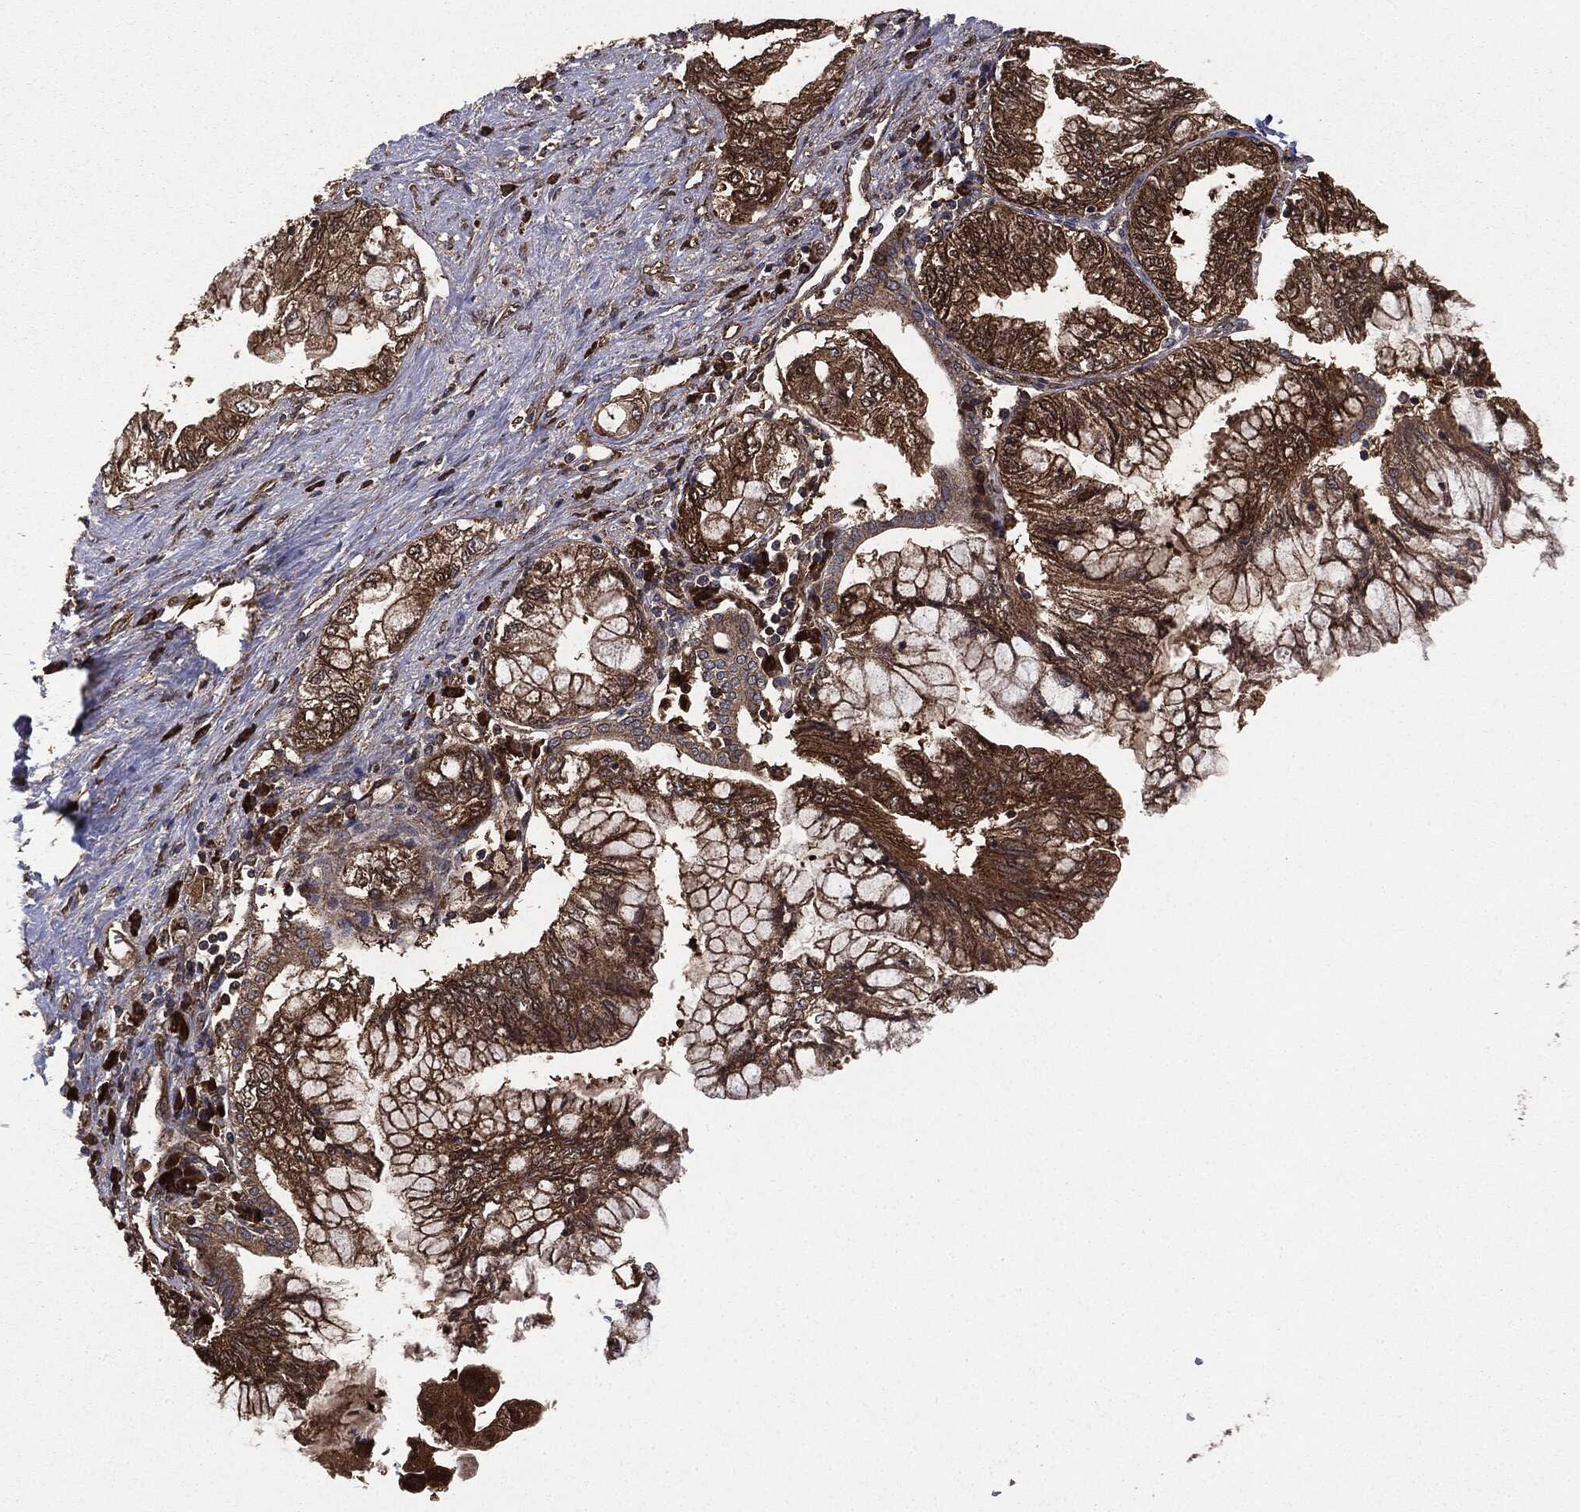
{"staining": {"intensity": "strong", "quantity": ">75%", "location": "cytoplasmic/membranous"}, "tissue": "pancreatic cancer", "cell_type": "Tumor cells", "image_type": "cancer", "snomed": [{"axis": "morphology", "description": "Adenocarcinoma, NOS"}, {"axis": "topography", "description": "Pancreas"}], "caption": "This is a histology image of immunohistochemistry staining of pancreatic cancer, which shows strong expression in the cytoplasmic/membranous of tumor cells.", "gene": "NME1", "patient": {"sex": "female", "age": 73}}